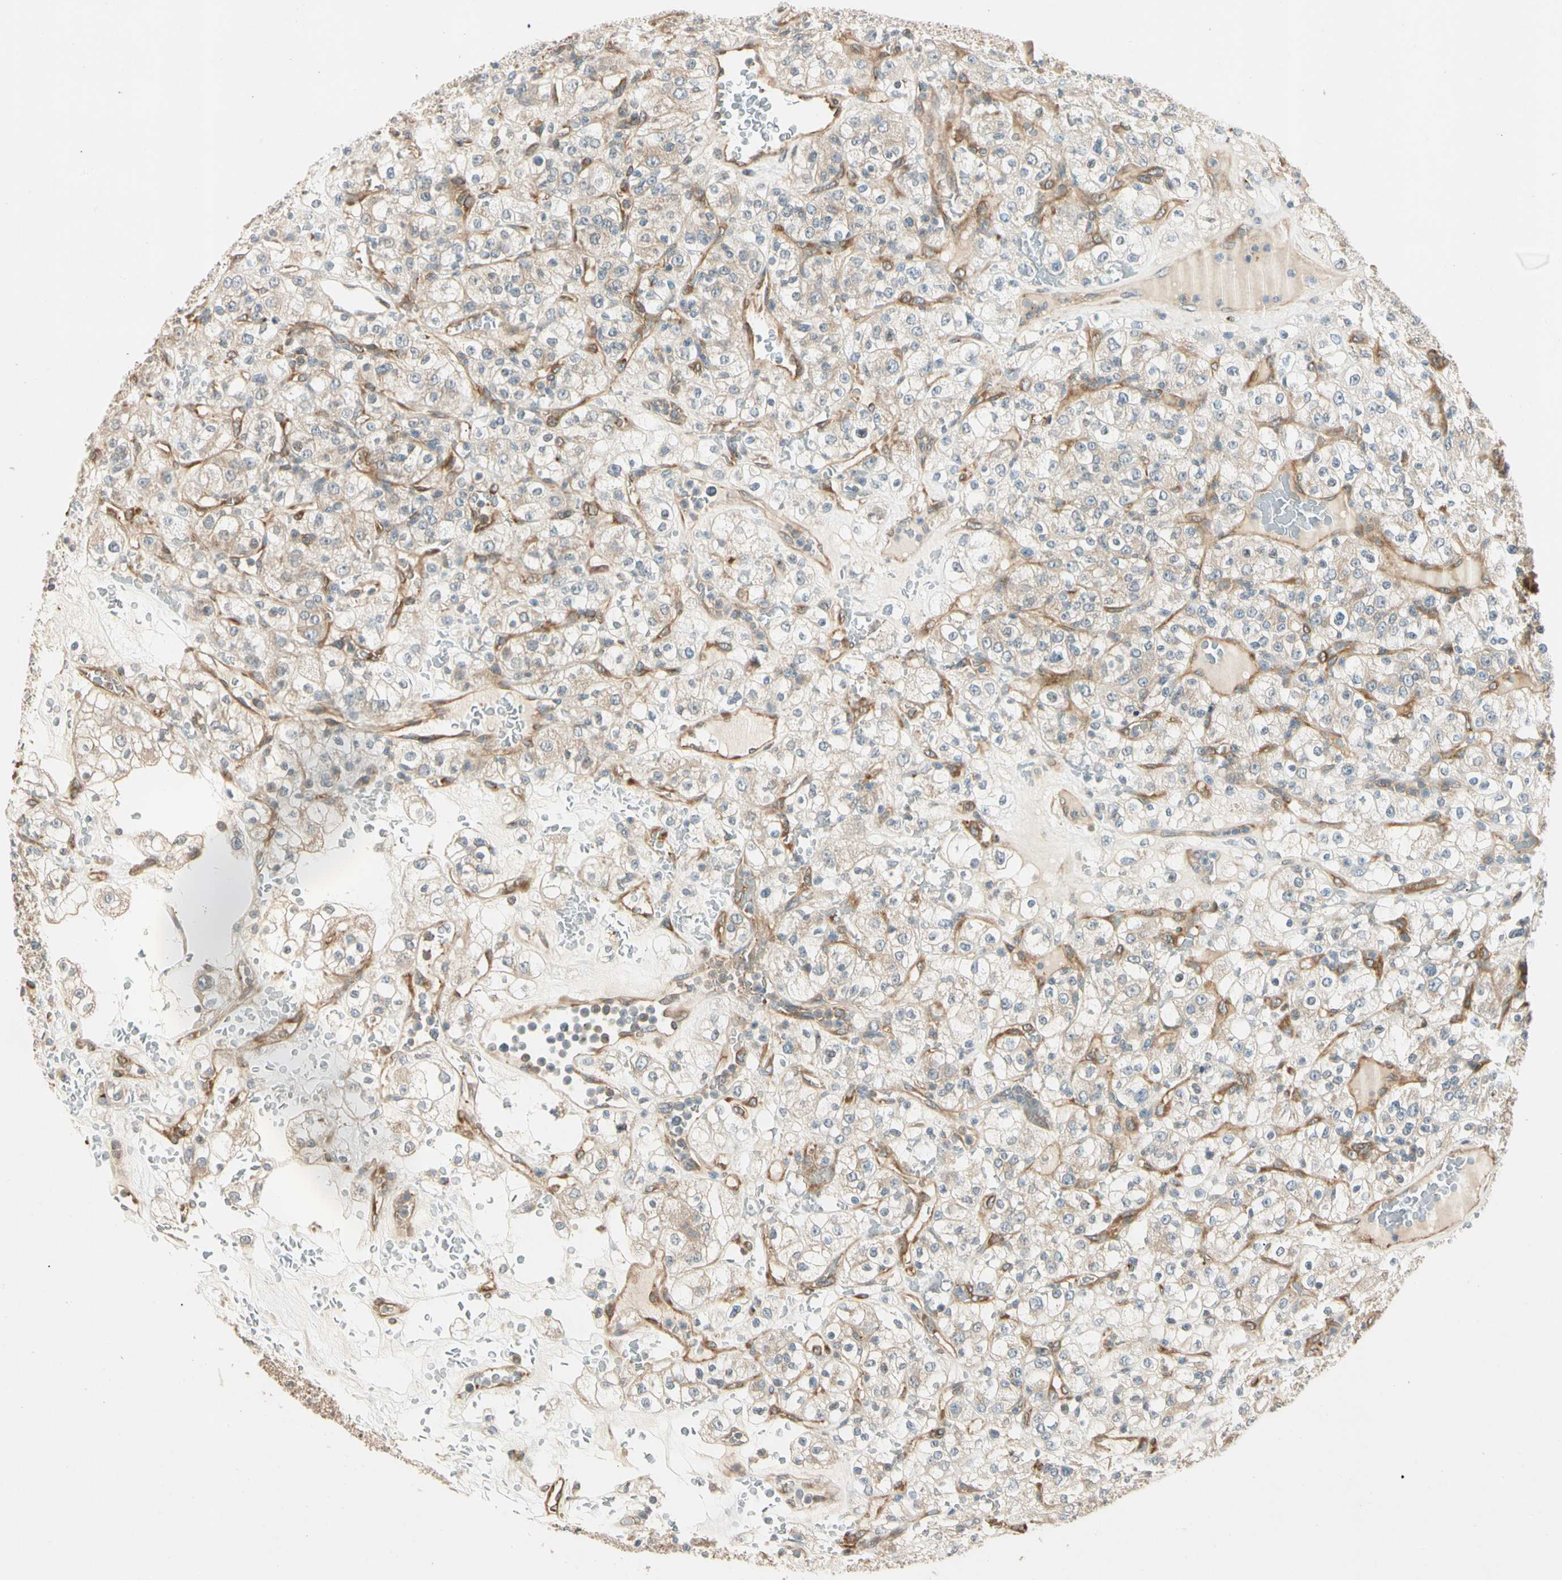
{"staining": {"intensity": "weak", "quantity": ">75%", "location": "cytoplasmic/membranous"}, "tissue": "renal cancer", "cell_type": "Tumor cells", "image_type": "cancer", "snomed": [{"axis": "morphology", "description": "Normal tissue, NOS"}, {"axis": "morphology", "description": "Adenocarcinoma, NOS"}, {"axis": "topography", "description": "Kidney"}], "caption": "This photomicrograph shows IHC staining of human renal adenocarcinoma, with low weak cytoplasmic/membranous positivity in about >75% of tumor cells.", "gene": "ROCK2", "patient": {"sex": "female", "age": 72}}